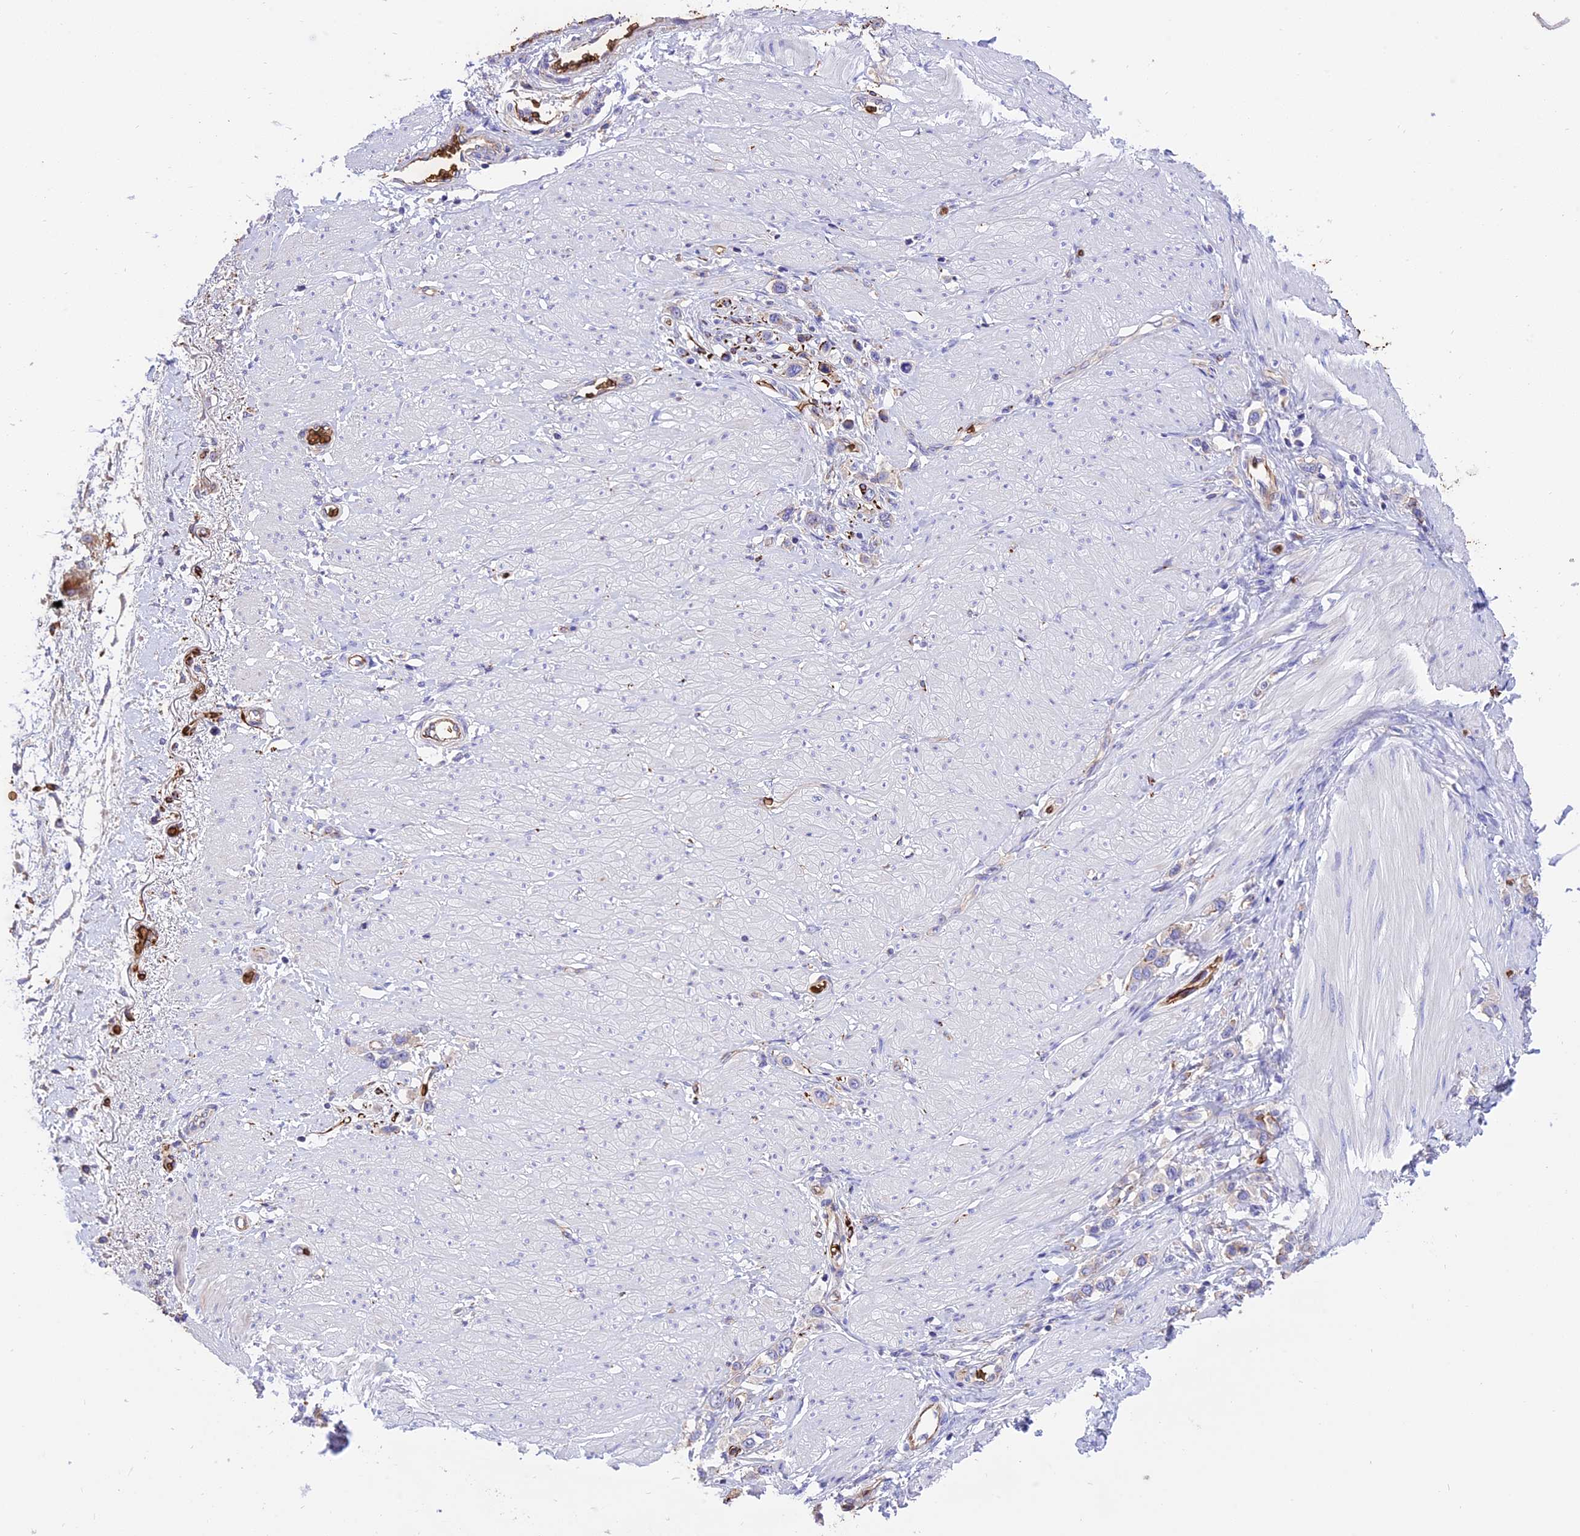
{"staining": {"intensity": "negative", "quantity": "none", "location": "none"}, "tissue": "stomach cancer", "cell_type": "Tumor cells", "image_type": "cancer", "snomed": [{"axis": "morphology", "description": "Adenocarcinoma, NOS"}, {"axis": "topography", "description": "Stomach"}], "caption": "The immunohistochemistry micrograph has no significant expression in tumor cells of stomach adenocarcinoma tissue.", "gene": "TTC4", "patient": {"sex": "female", "age": 65}}